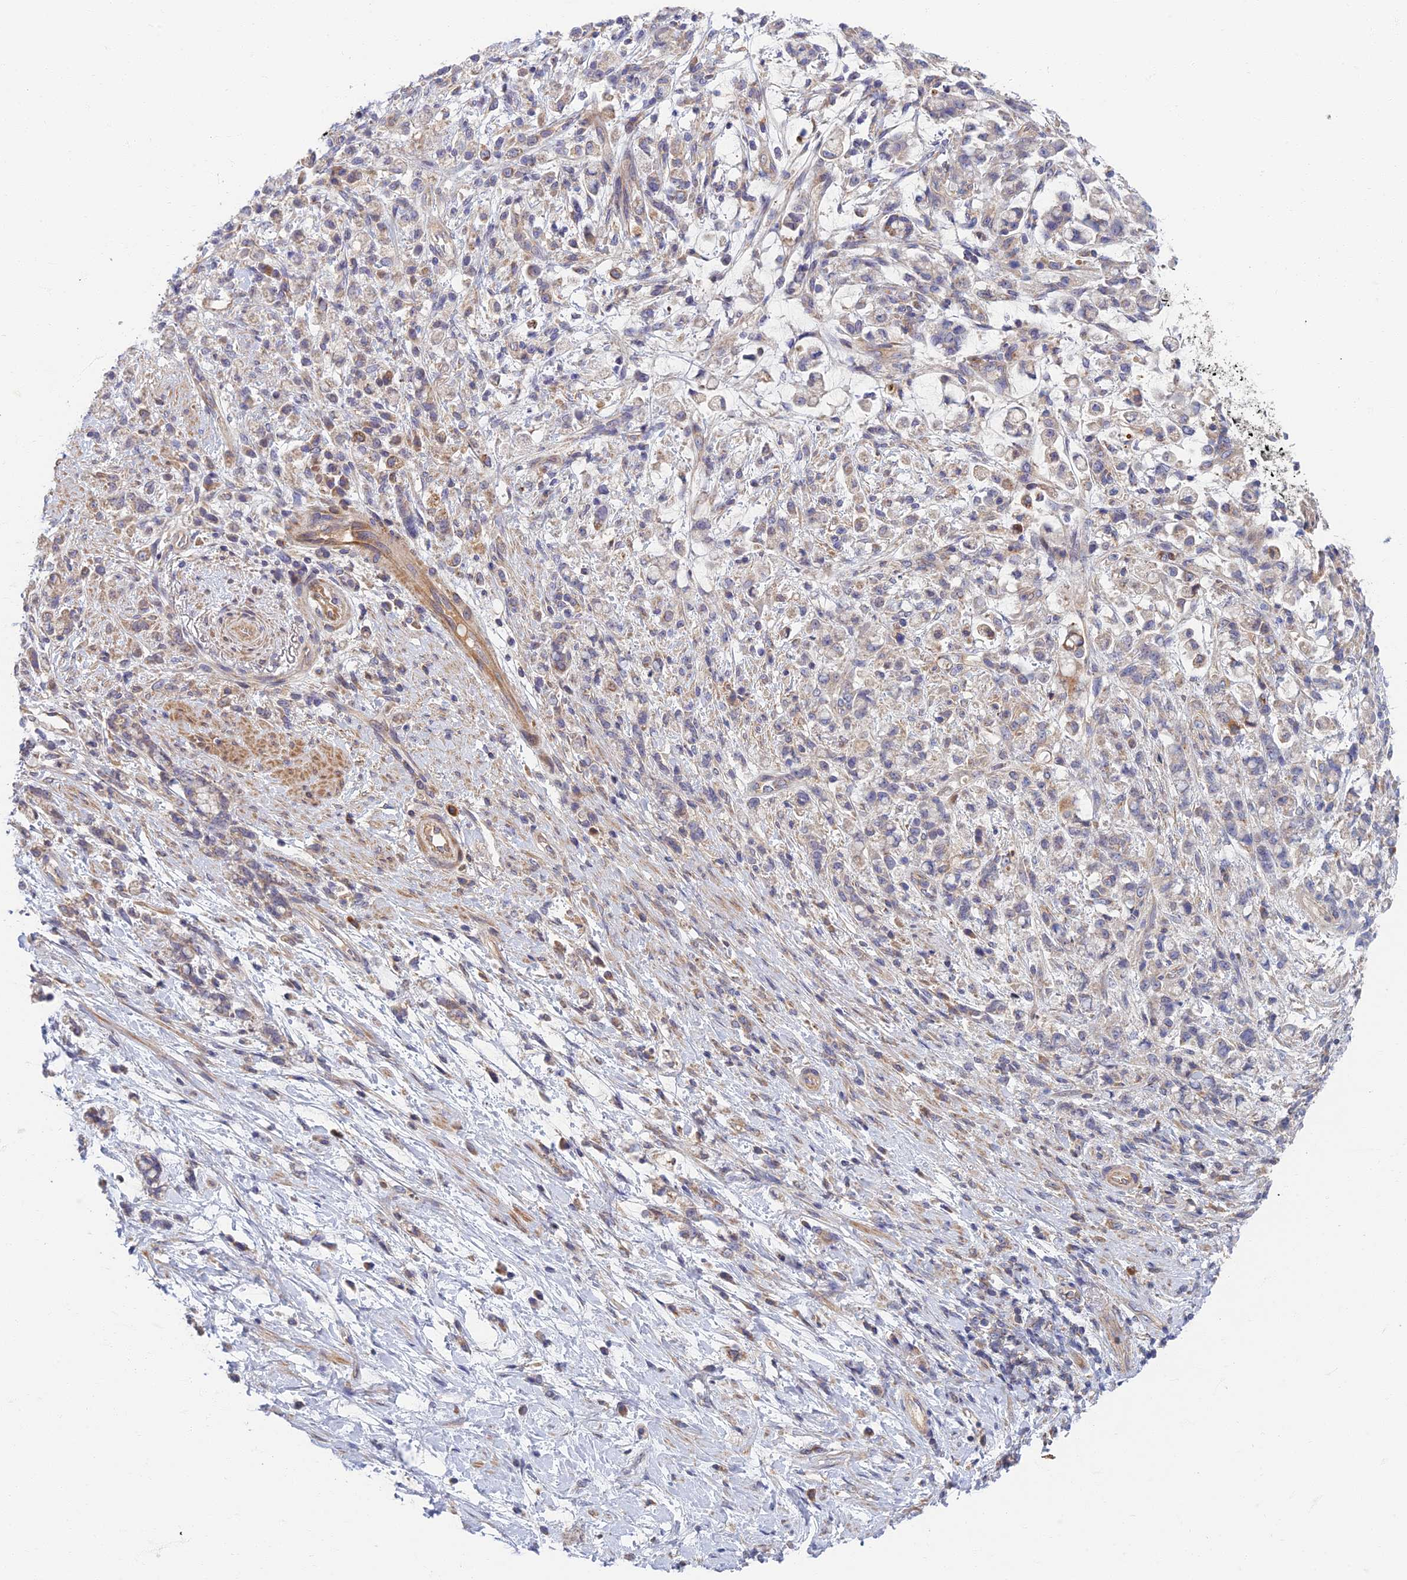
{"staining": {"intensity": "moderate", "quantity": "<25%", "location": "cytoplasmic/membranous"}, "tissue": "stomach cancer", "cell_type": "Tumor cells", "image_type": "cancer", "snomed": [{"axis": "morphology", "description": "Adenocarcinoma, NOS"}, {"axis": "topography", "description": "Stomach"}], "caption": "Immunohistochemistry (DAB) staining of human stomach cancer (adenocarcinoma) exhibits moderate cytoplasmic/membranous protein staining in approximately <25% of tumor cells. The protein is stained brown, and the nuclei are stained in blue (DAB IHC with brightfield microscopy, high magnification).", "gene": "SOGA1", "patient": {"sex": "female", "age": 60}}